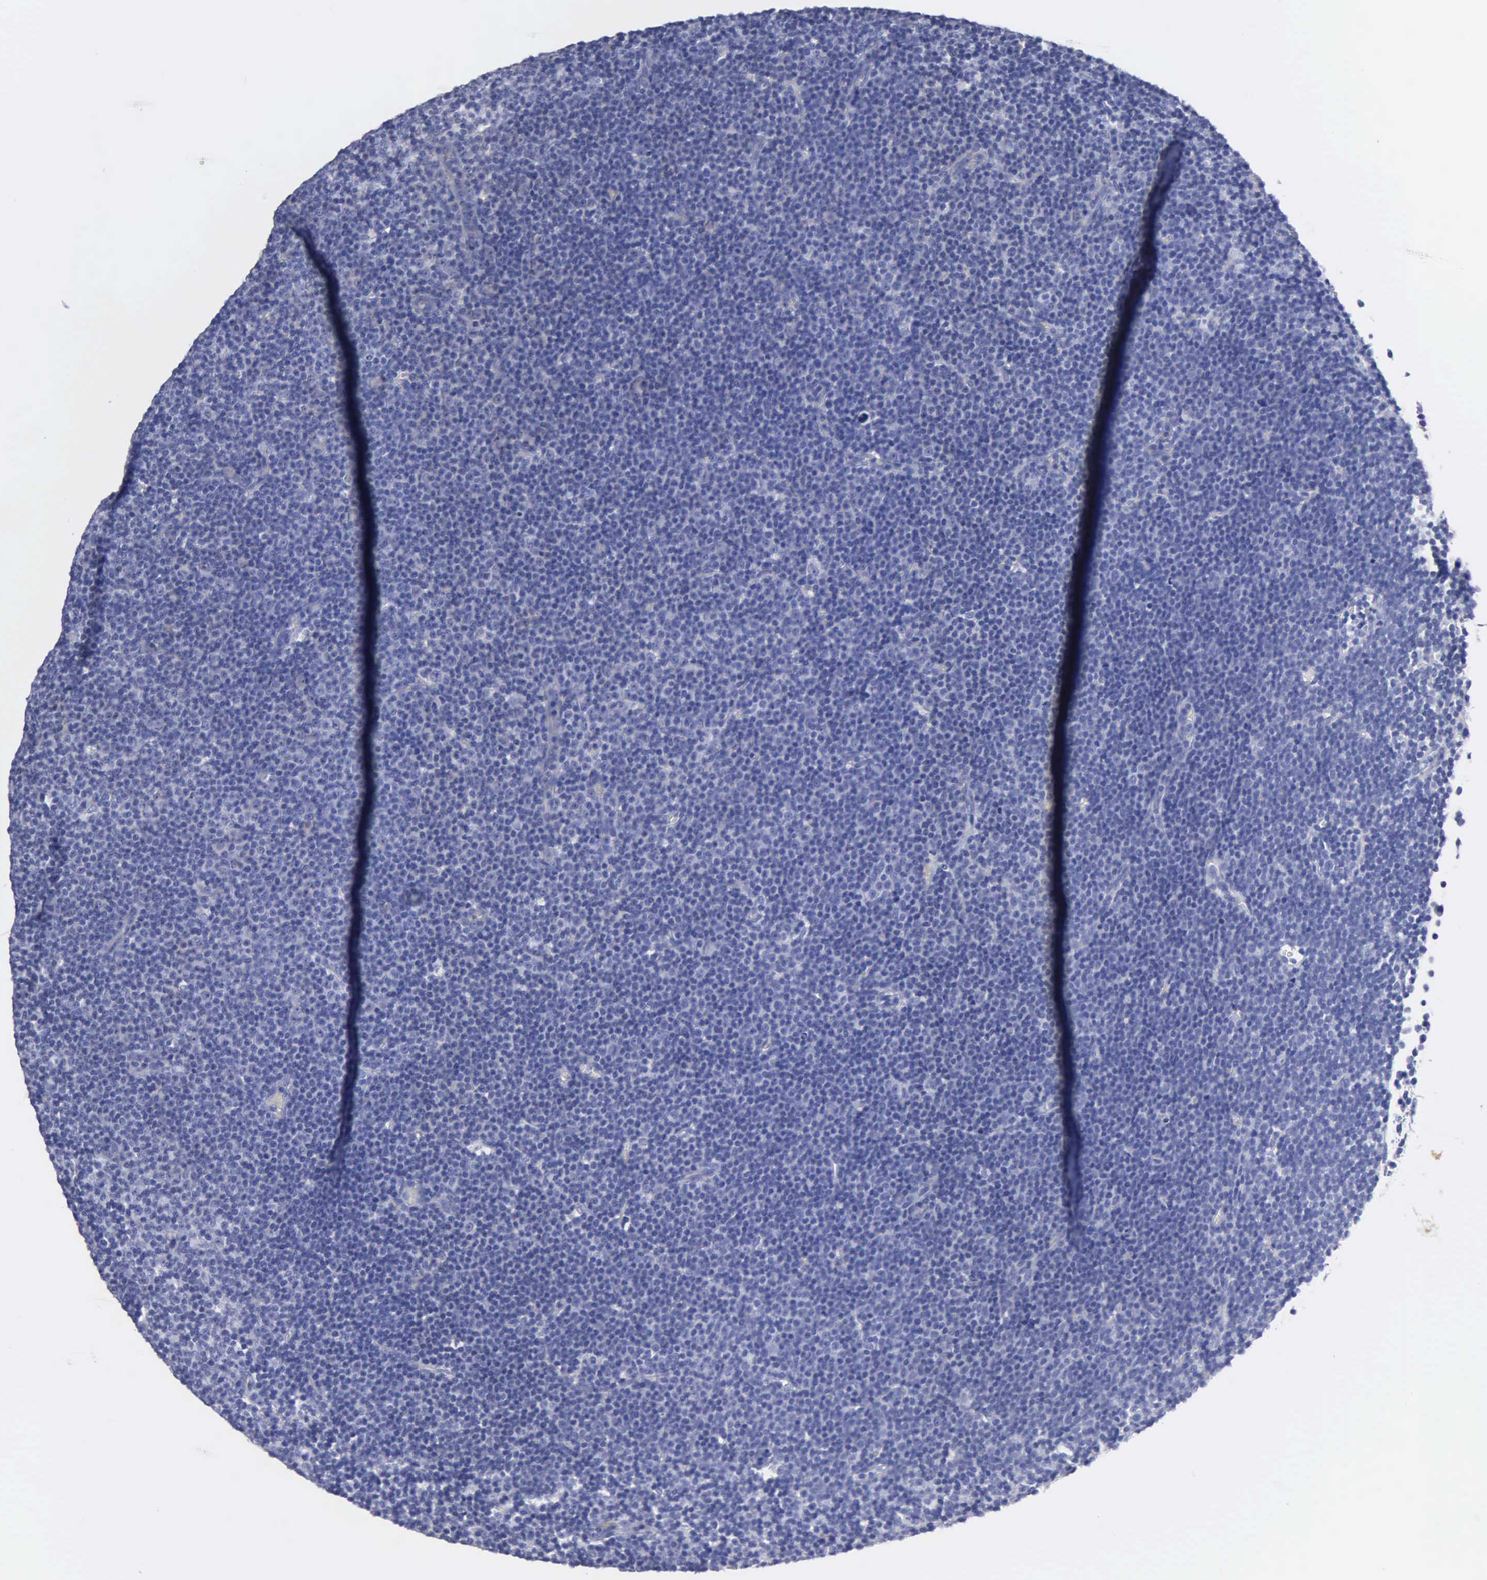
{"staining": {"intensity": "negative", "quantity": "none", "location": "none"}, "tissue": "lymphoma", "cell_type": "Tumor cells", "image_type": "cancer", "snomed": [{"axis": "morphology", "description": "Malignant lymphoma, non-Hodgkin's type, Low grade"}, {"axis": "topography", "description": "Lymph node"}], "caption": "Tumor cells show no significant positivity in low-grade malignant lymphoma, non-Hodgkin's type. The staining was performed using DAB to visualize the protein expression in brown, while the nuclei were stained in blue with hematoxylin (Magnification: 20x).", "gene": "PTGS2", "patient": {"sex": "male", "age": 57}}